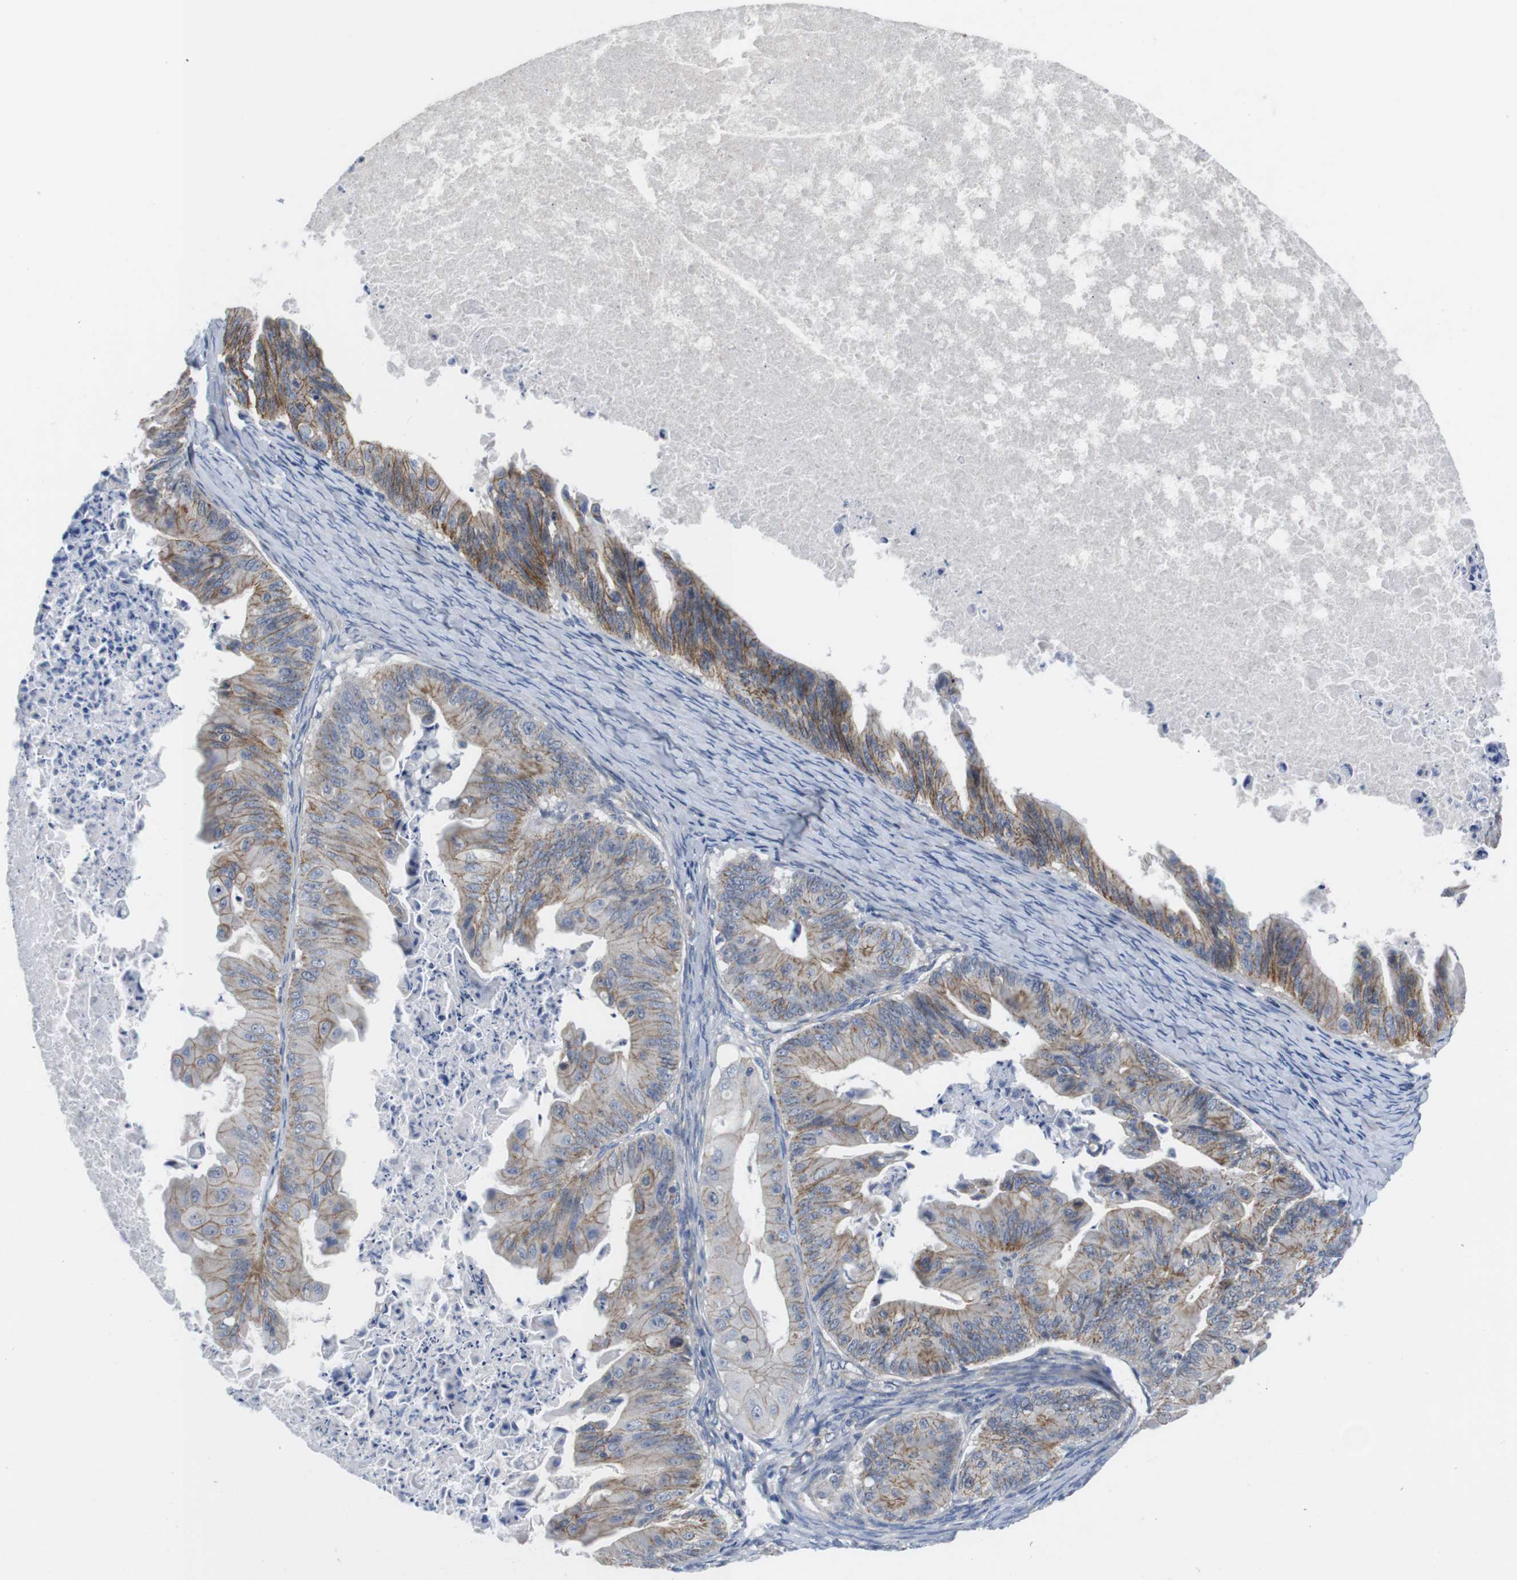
{"staining": {"intensity": "moderate", "quantity": "25%-75%", "location": "cytoplasmic/membranous"}, "tissue": "ovarian cancer", "cell_type": "Tumor cells", "image_type": "cancer", "snomed": [{"axis": "morphology", "description": "Cystadenocarcinoma, mucinous, NOS"}, {"axis": "topography", "description": "Ovary"}], "caption": "Immunohistochemical staining of mucinous cystadenocarcinoma (ovarian) demonstrates medium levels of moderate cytoplasmic/membranous protein staining in about 25%-75% of tumor cells. The staining was performed using DAB to visualize the protein expression in brown, while the nuclei were stained in blue with hematoxylin (Magnification: 20x).", "gene": "SCRIB", "patient": {"sex": "female", "age": 37}}